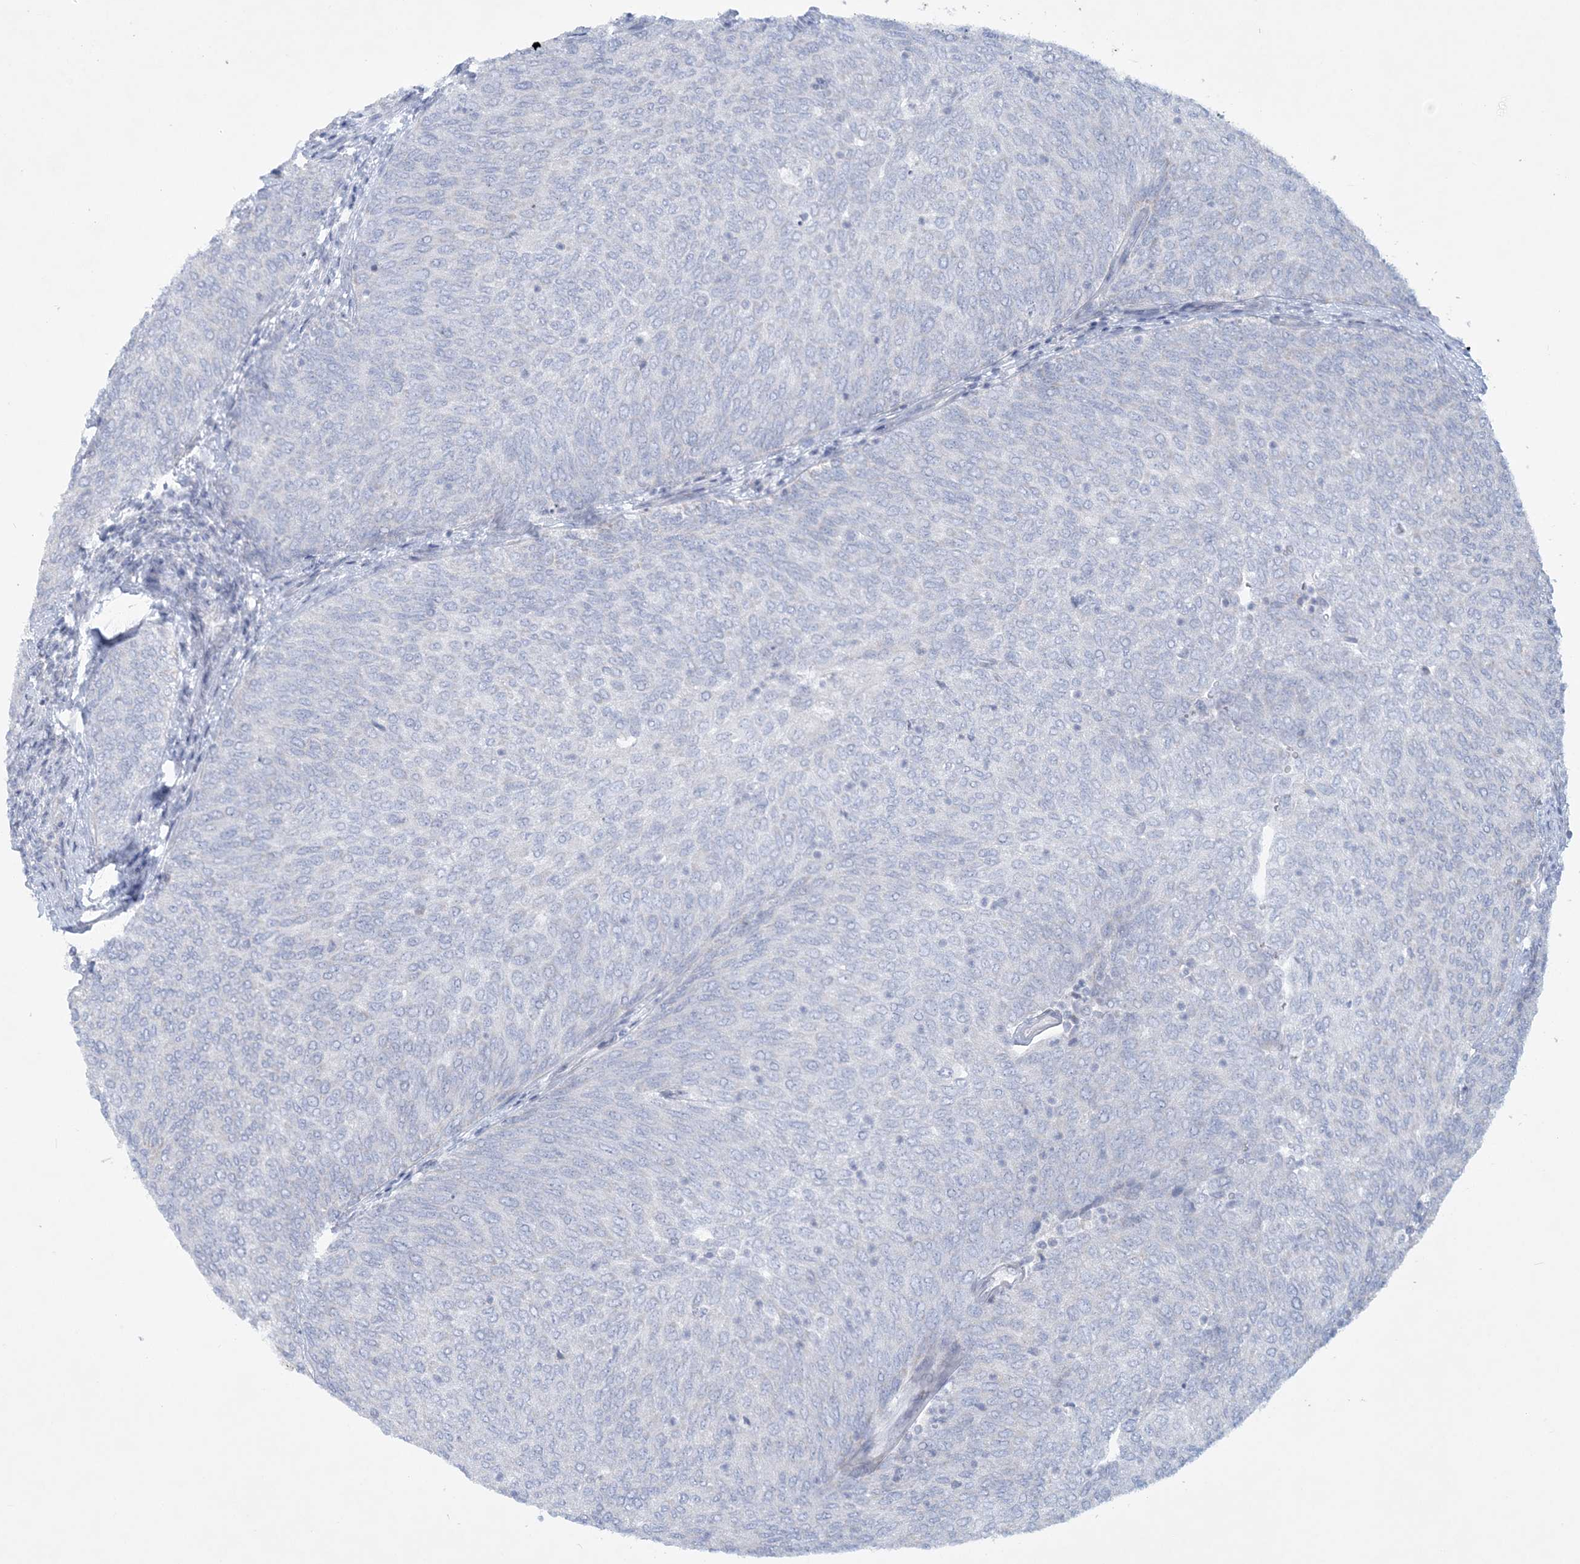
{"staining": {"intensity": "negative", "quantity": "none", "location": "none"}, "tissue": "urothelial cancer", "cell_type": "Tumor cells", "image_type": "cancer", "snomed": [{"axis": "morphology", "description": "Urothelial carcinoma, Low grade"}, {"axis": "topography", "description": "Urinary bladder"}], "caption": "Immunohistochemistry (IHC) micrograph of neoplastic tissue: low-grade urothelial carcinoma stained with DAB (3,3'-diaminobenzidine) displays no significant protein positivity in tumor cells.", "gene": "TBC1D7", "patient": {"sex": "female", "age": 79}}